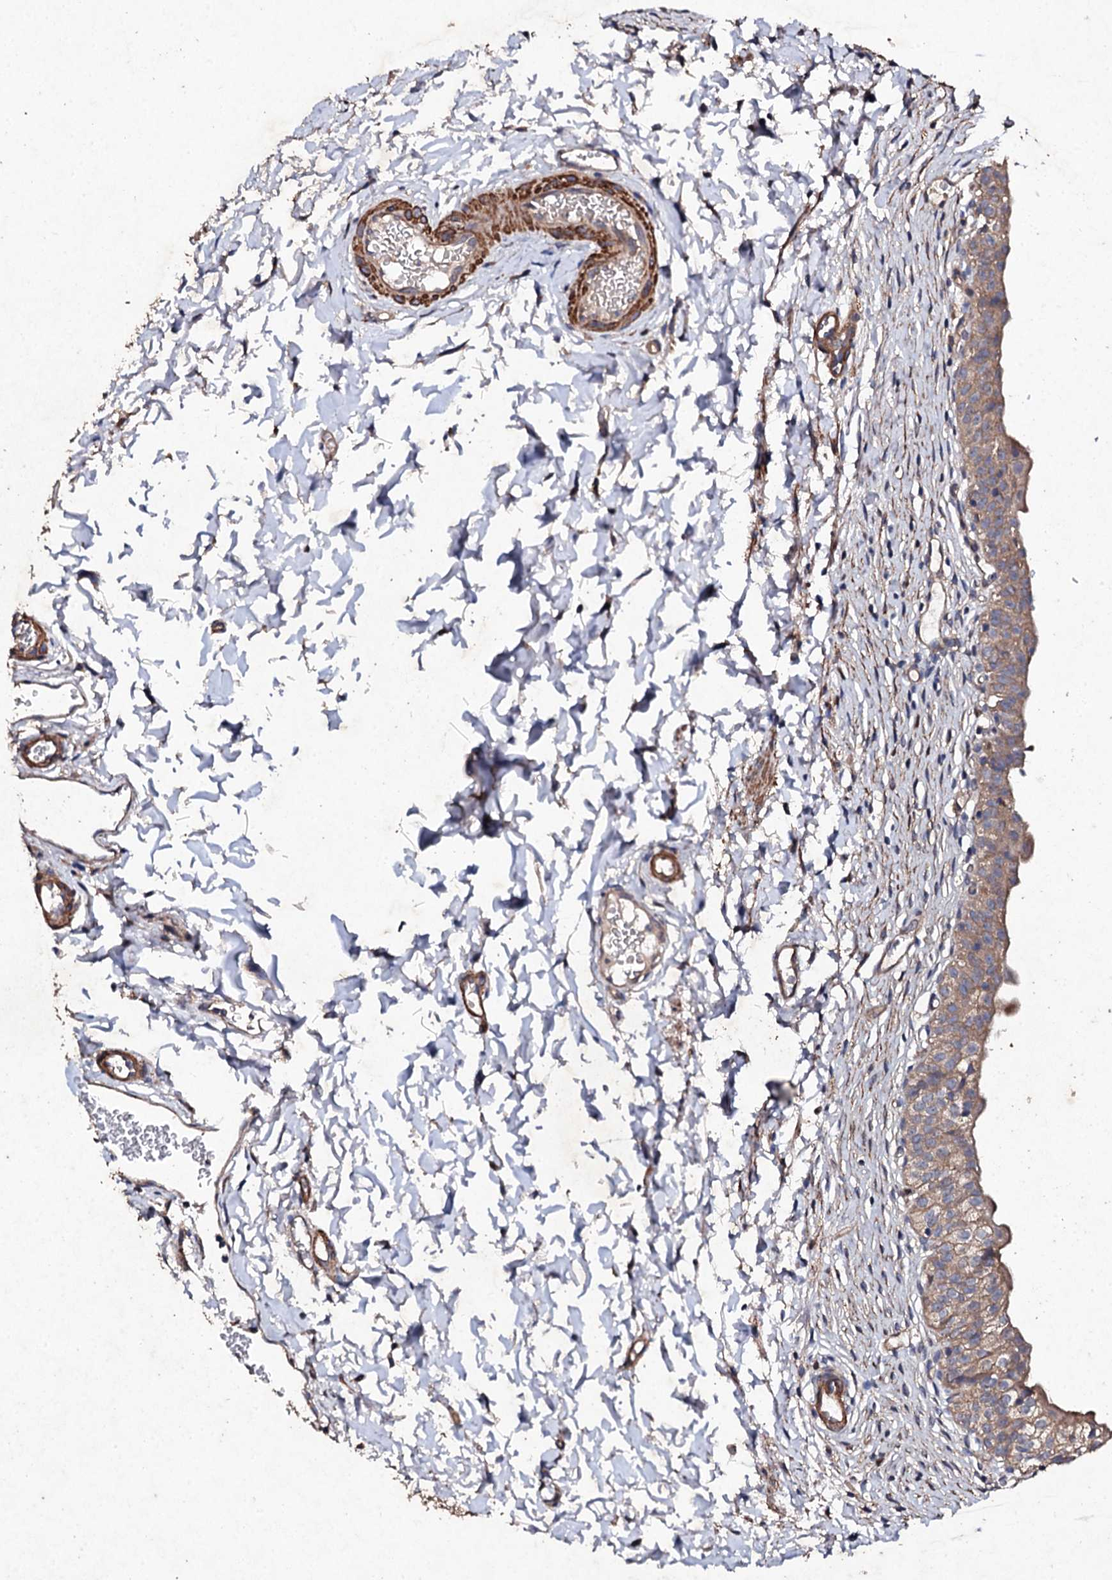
{"staining": {"intensity": "moderate", "quantity": ">75%", "location": "cytoplasmic/membranous"}, "tissue": "urinary bladder", "cell_type": "Urothelial cells", "image_type": "normal", "snomed": [{"axis": "morphology", "description": "Normal tissue, NOS"}, {"axis": "topography", "description": "Urinary bladder"}], "caption": "Urothelial cells display medium levels of moderate cytoplasmic/membranous staining in approximately >75% of cells in benign urinary bladder. The protein is stained brown, and the nuclei are stained in blue (DAB (3,3'-diaminobenzidine) IHC with brightfield microscopy, high magnification).", "gene": "MOCOS", "patient": {"sex": "male", "age": 55}}